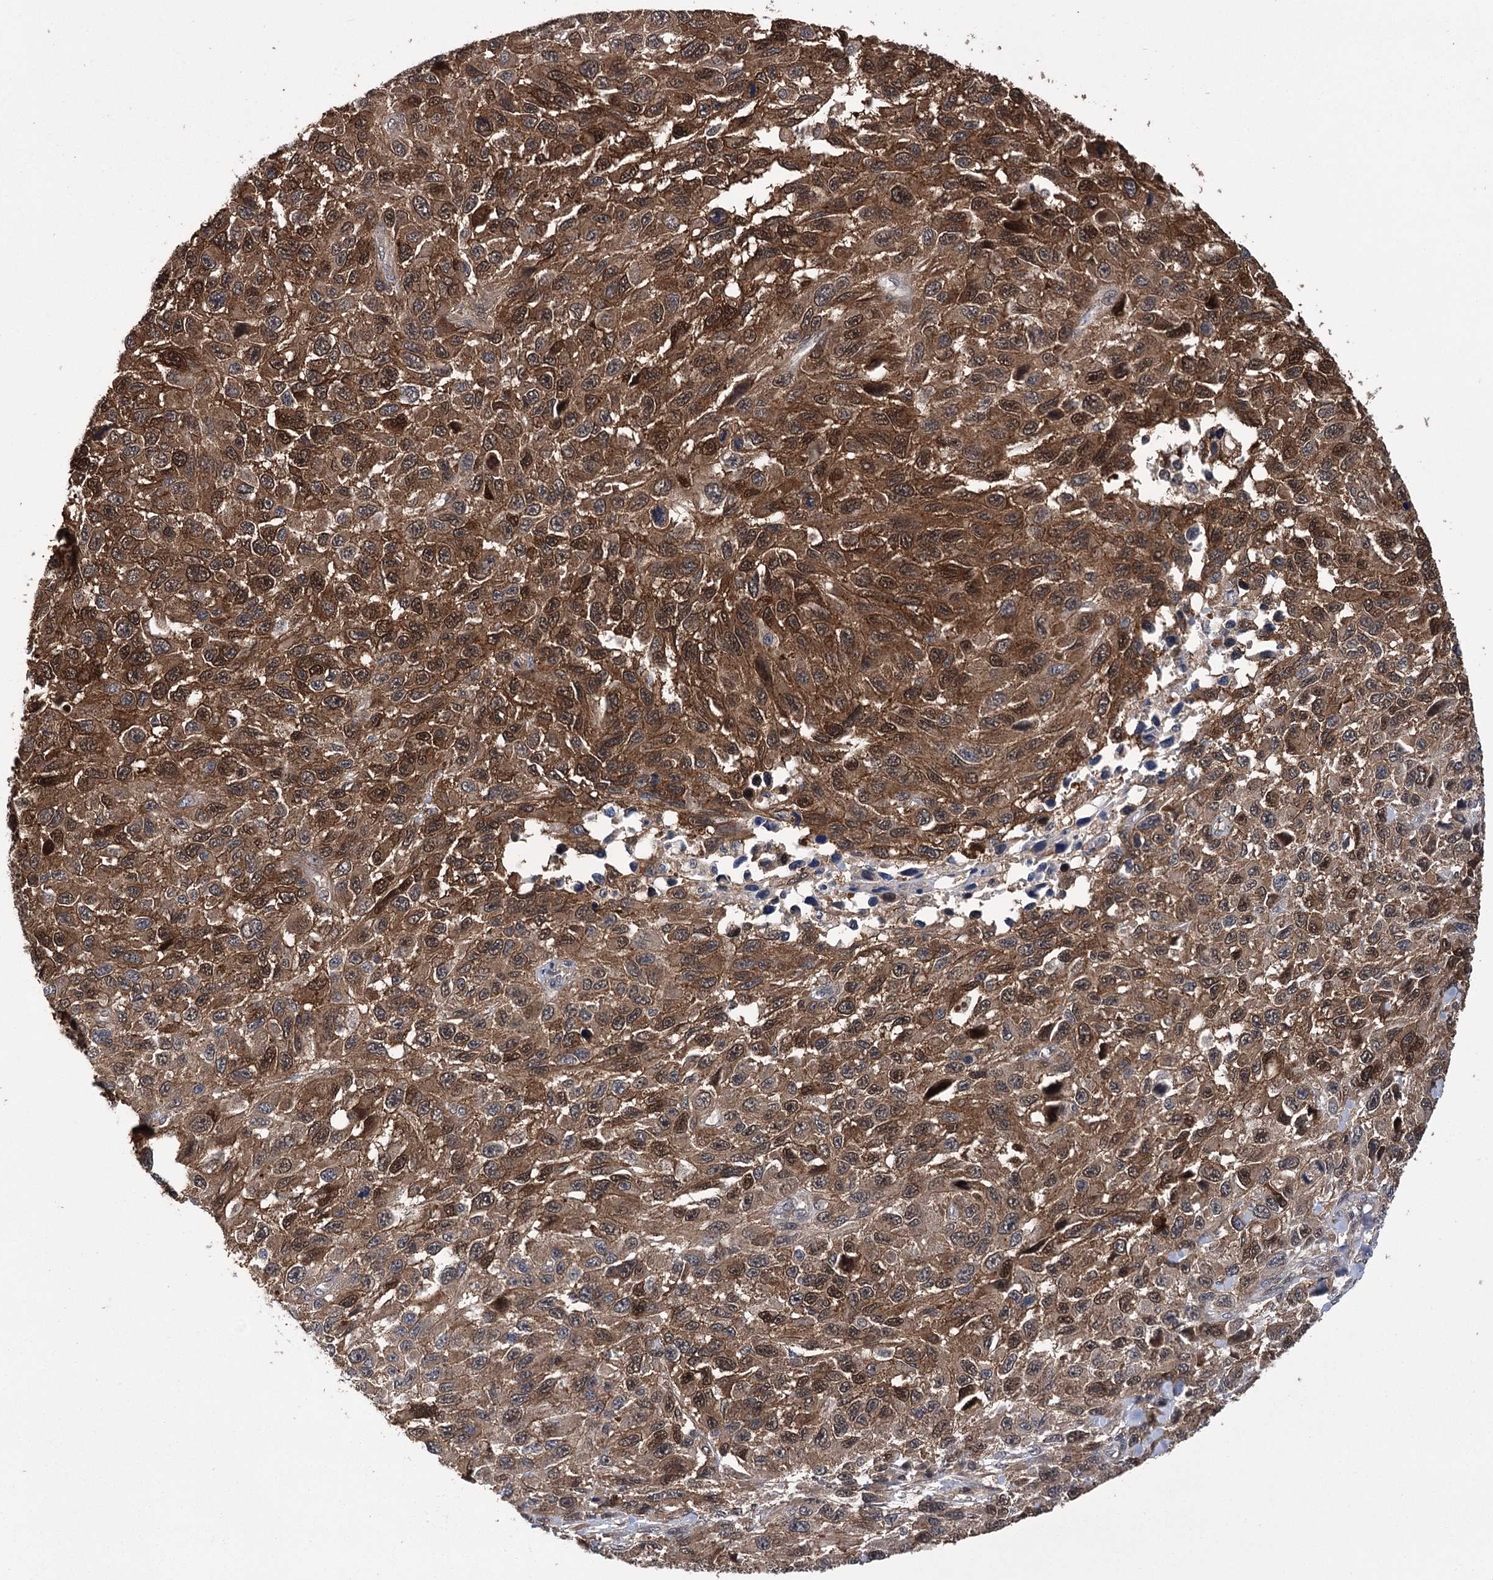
{"staining": {"intensity": "strong", "quantity": "25%-75%", "location": "cytoplasmic/membranous,nuclear"}, "tissue": "melanoma", "cell_type": "Tumor cells", "image_type": "cancer", "snomed": [{"axis": "morphology", "description": "Normal tissue, NOS"}, {"axis": "morphology", "description": "Malignant melanoma, NOS"}, {"axis": "topography", "description": "Skin"}], "caption": "A brown stain labels strong cytoplasmic/membranous and nuclear expression of a protein in melanoma tumor cells.", "gene": "DPP3", "patient": {"sex": "female", "age": 96}}